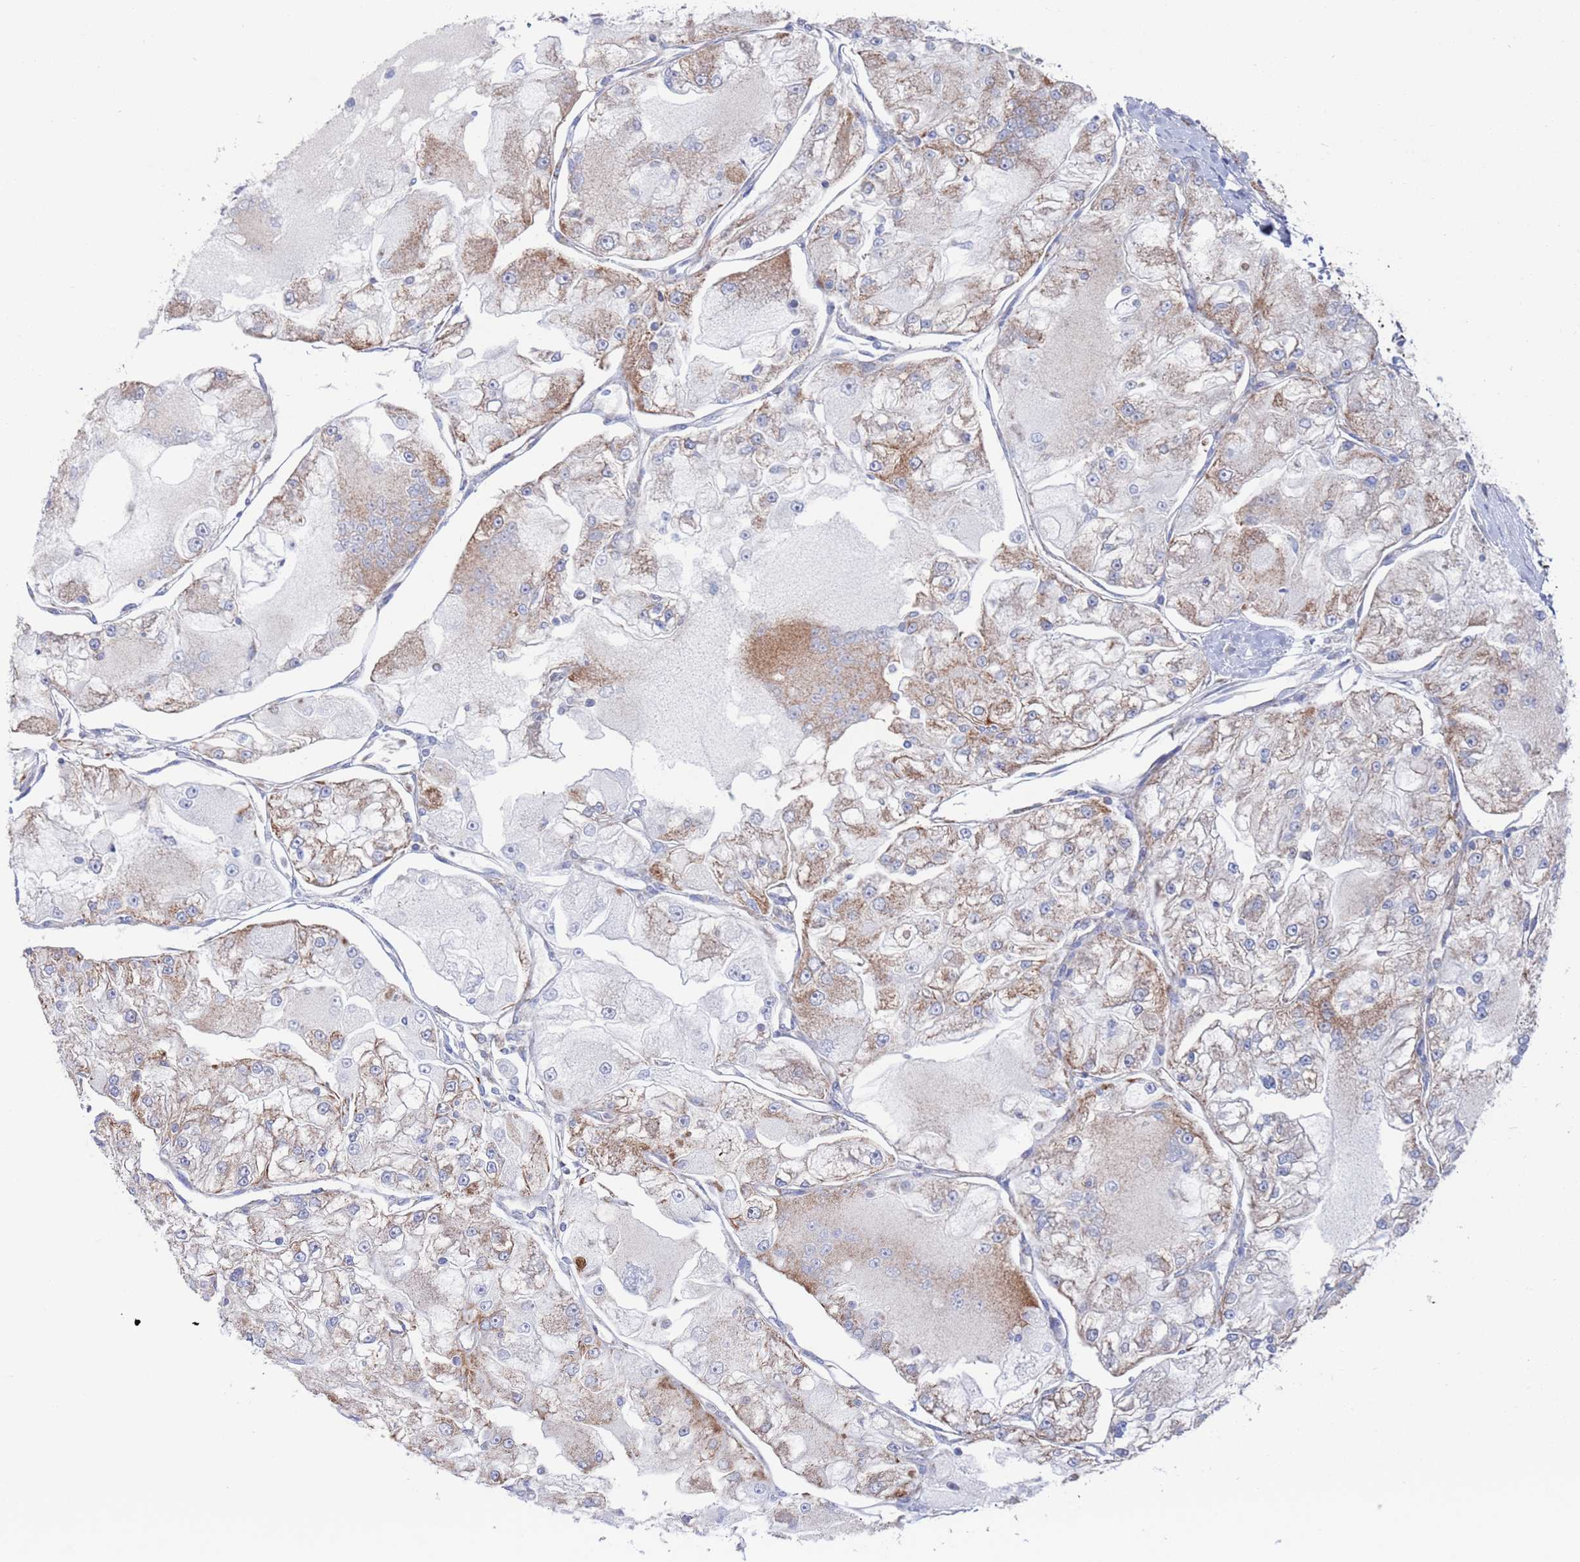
{"staining": {"intensity": "moderate", "quantity": "25%-75%", "location": "cytoplasmic/membranous"}, "tissue": "renal cancer", "cell_type": "Tumor cells", "image_type": "cancer", "snomed": [{"axis": "morphology", "description": "Adenocarcinoma, NOS"}, {"axis": "topography", "description": "Kidney"}], "caption": "The micrograph shows immunohistochemical staining of renal cancer. There is moderate cytoplasmic/membranous staining is seen in about 25%-75% of tumor cells.", "gene": "MRPL22", "patient": {"sex": "female", "age": 72}}